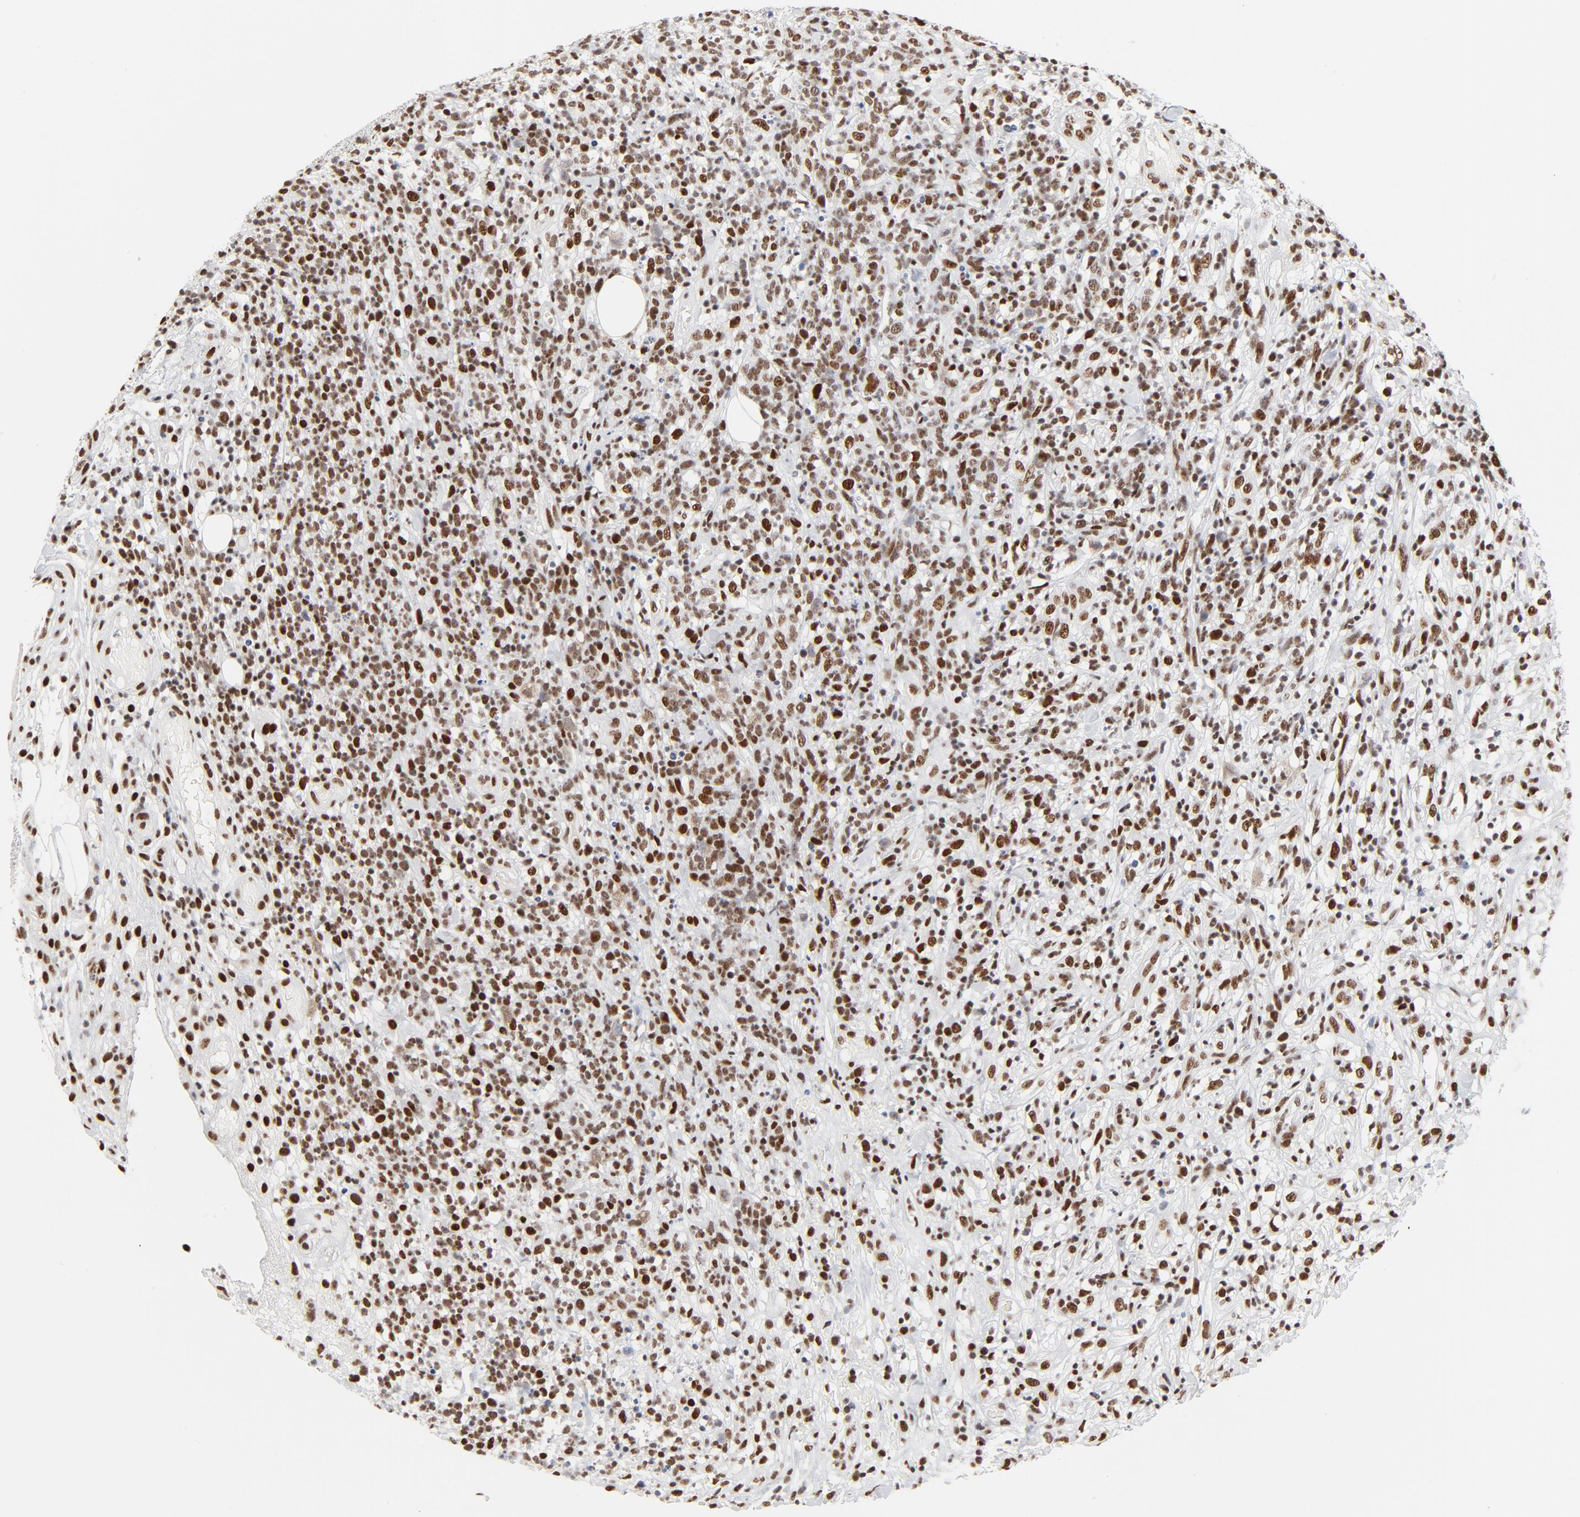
{"staining": {"intensity": "strong", "quantity": ">75%", "location": "nuclear"}, "tissue": "lymphoma", "cell_type": "Tumor cells", "image_type": "cancer", "snomed": [{"axis": "morphology", "description": "Malignant lymphoma, non-Hodgkin's type, High grade"}, {"axis": "topography", "description": "Lymph node"}], "caption": "This micrograph demonstrates immunohistochemistry staining of high-grade malignant lymphoma, non-Hodgkin's type, with high strong nuclear positivity in approximately >75% of tumor cells.", "gene": "GTF2H1", "patient": {"sex": "female", "age": 73}}